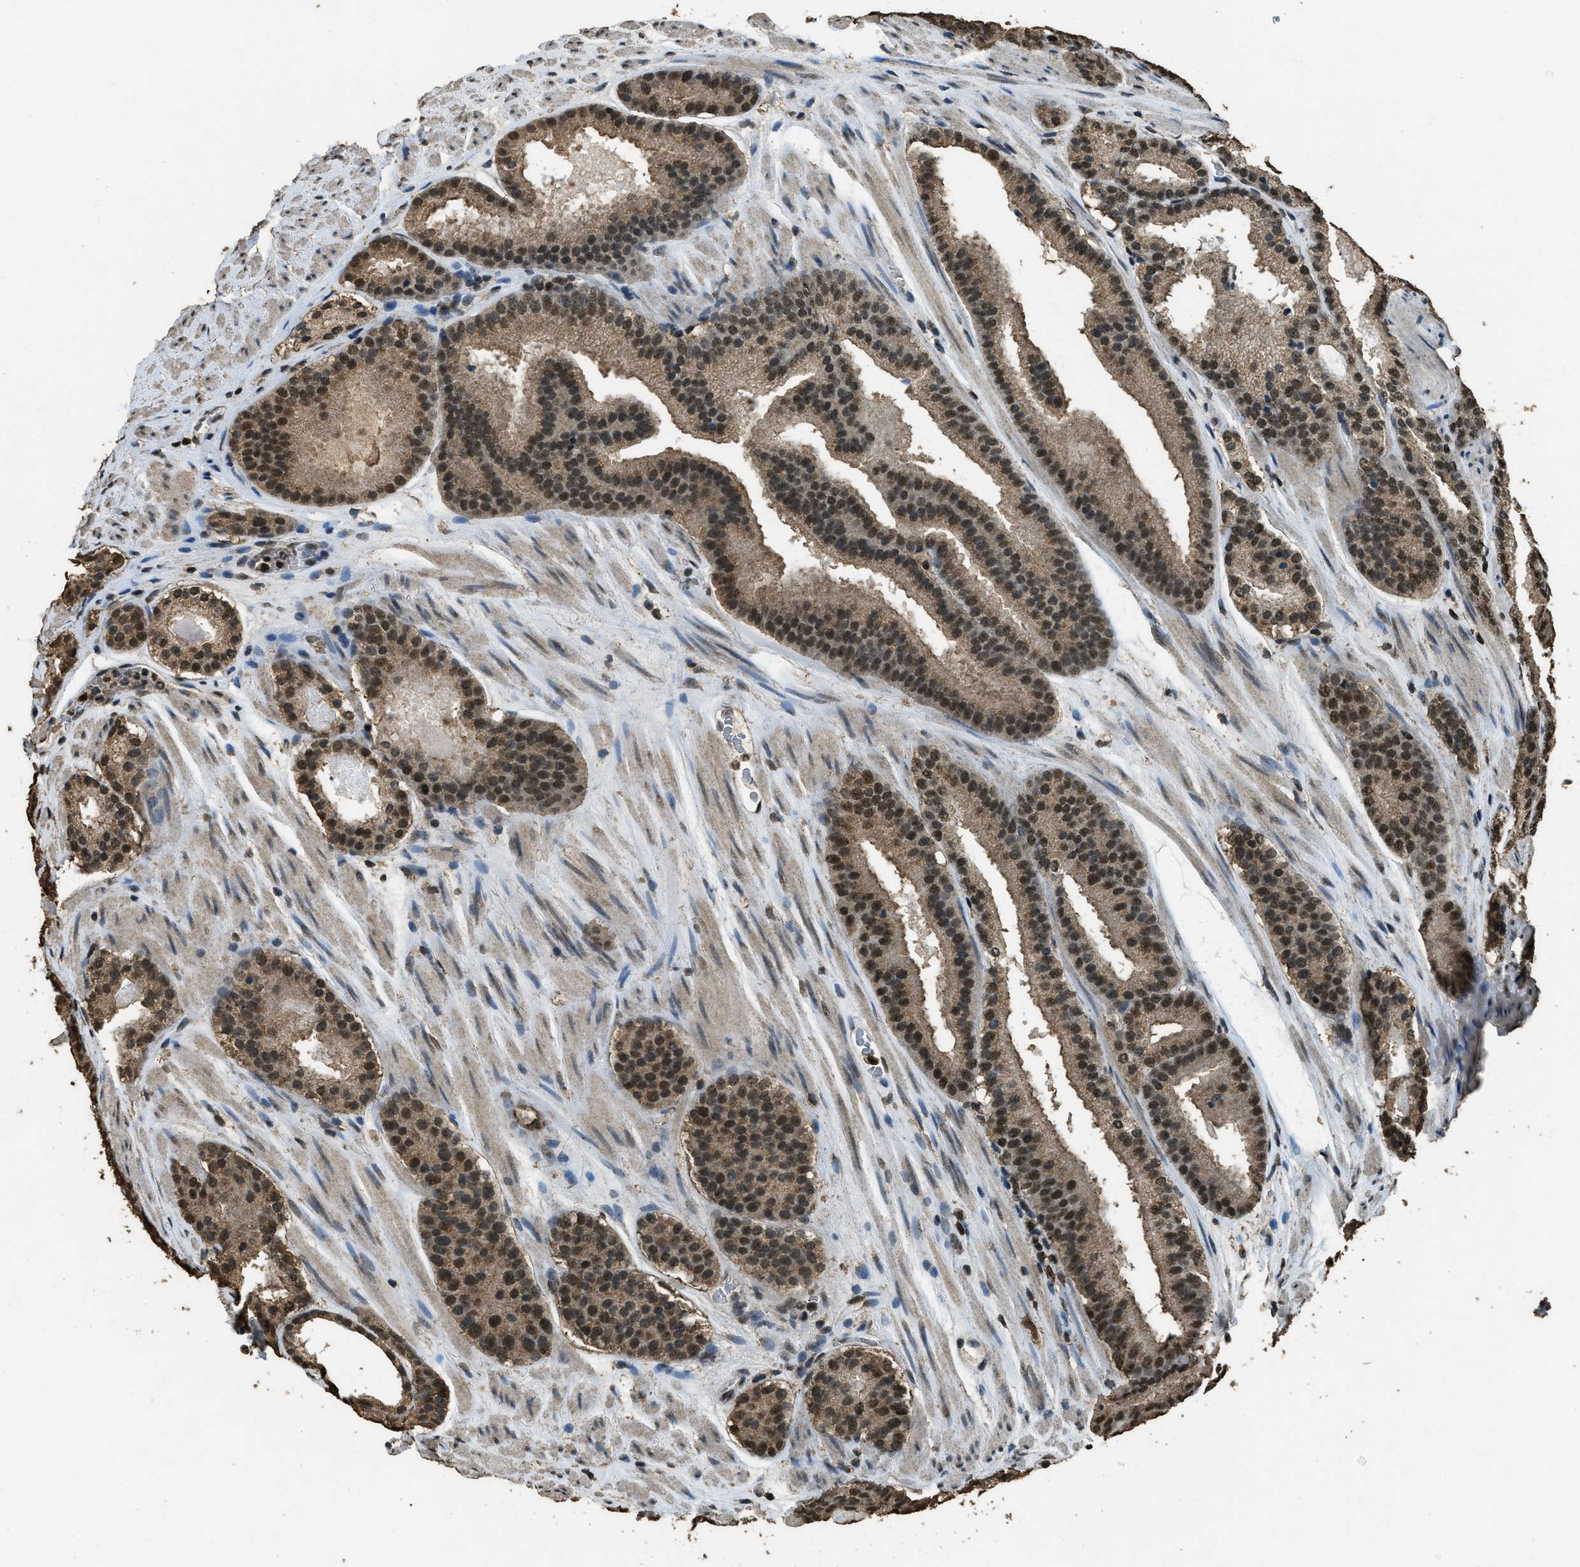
{"staining": {"intensity": "moderate", "quantity": ">75%", "location": "nuclear"}, "tissue": "prostate cancer", "cell_type": "Tumor cells", "image_type": "cancer", "snomed": [{"axis": "morphology", "description": "Adenocarcinoma, Low grade"}, {"axis": "topography", "description": "Prostate"}], "caption": "High-magnification brightfield microscopy of adenocarcinoma (low-grade) (prostate) stained with DAB (brown) and counterstained with hematoxylin (blue). tumor cells exhibit moderate nuclear positivity is present in about>75% of cells. The staining was performed using DAB (3,3'-diaminobenzidine) to visualize the protein expression in brown, while the nuclei were stained in blue with hematoxylin (Magnification: 20x).", "gene": "MYB", "patient": {"sex": "male", "age": 69}}